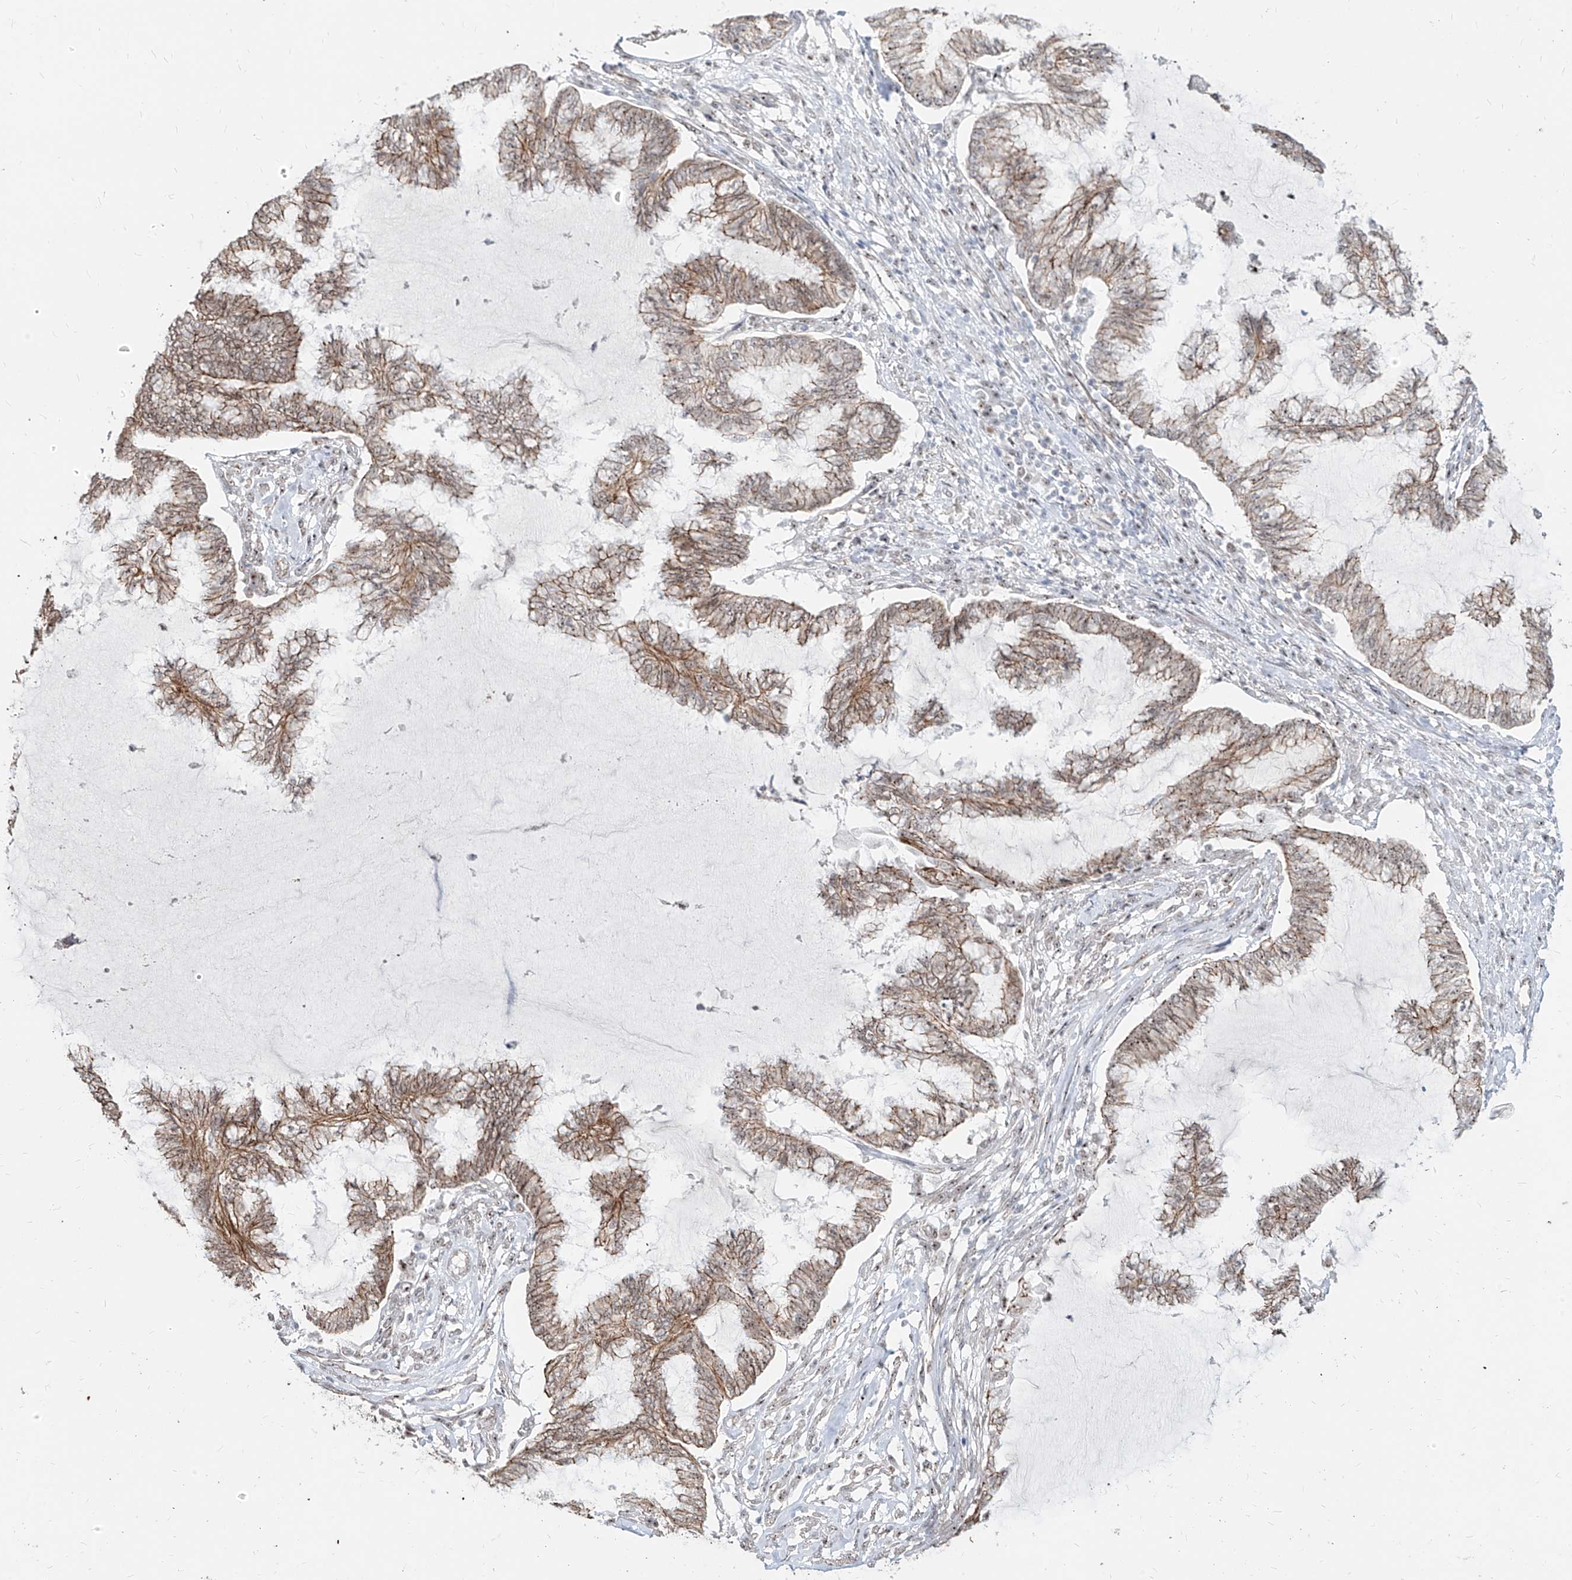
{"staining": {"intensity": "moderate", "quantity": ">75%", "location": "cytoplasmic/membranous"}, "tissue": "endometrial cancer", "cell_type": "Tumor cells", "image_type": "cancer", "snomed": [{"axis": "morphology", "description": "Adenocarcinoma, NOS"}, {"axis": "topography", "description": "Endometrium"}], "caption": "Tumor cells display medium levels of moderate cytoplasmic/membranous staining in approximately >75% of cells in human endometrial cancer (adenocarcinoma).", "gene": "ZNF710", "patient": {"sex": "female", "age": 86}}